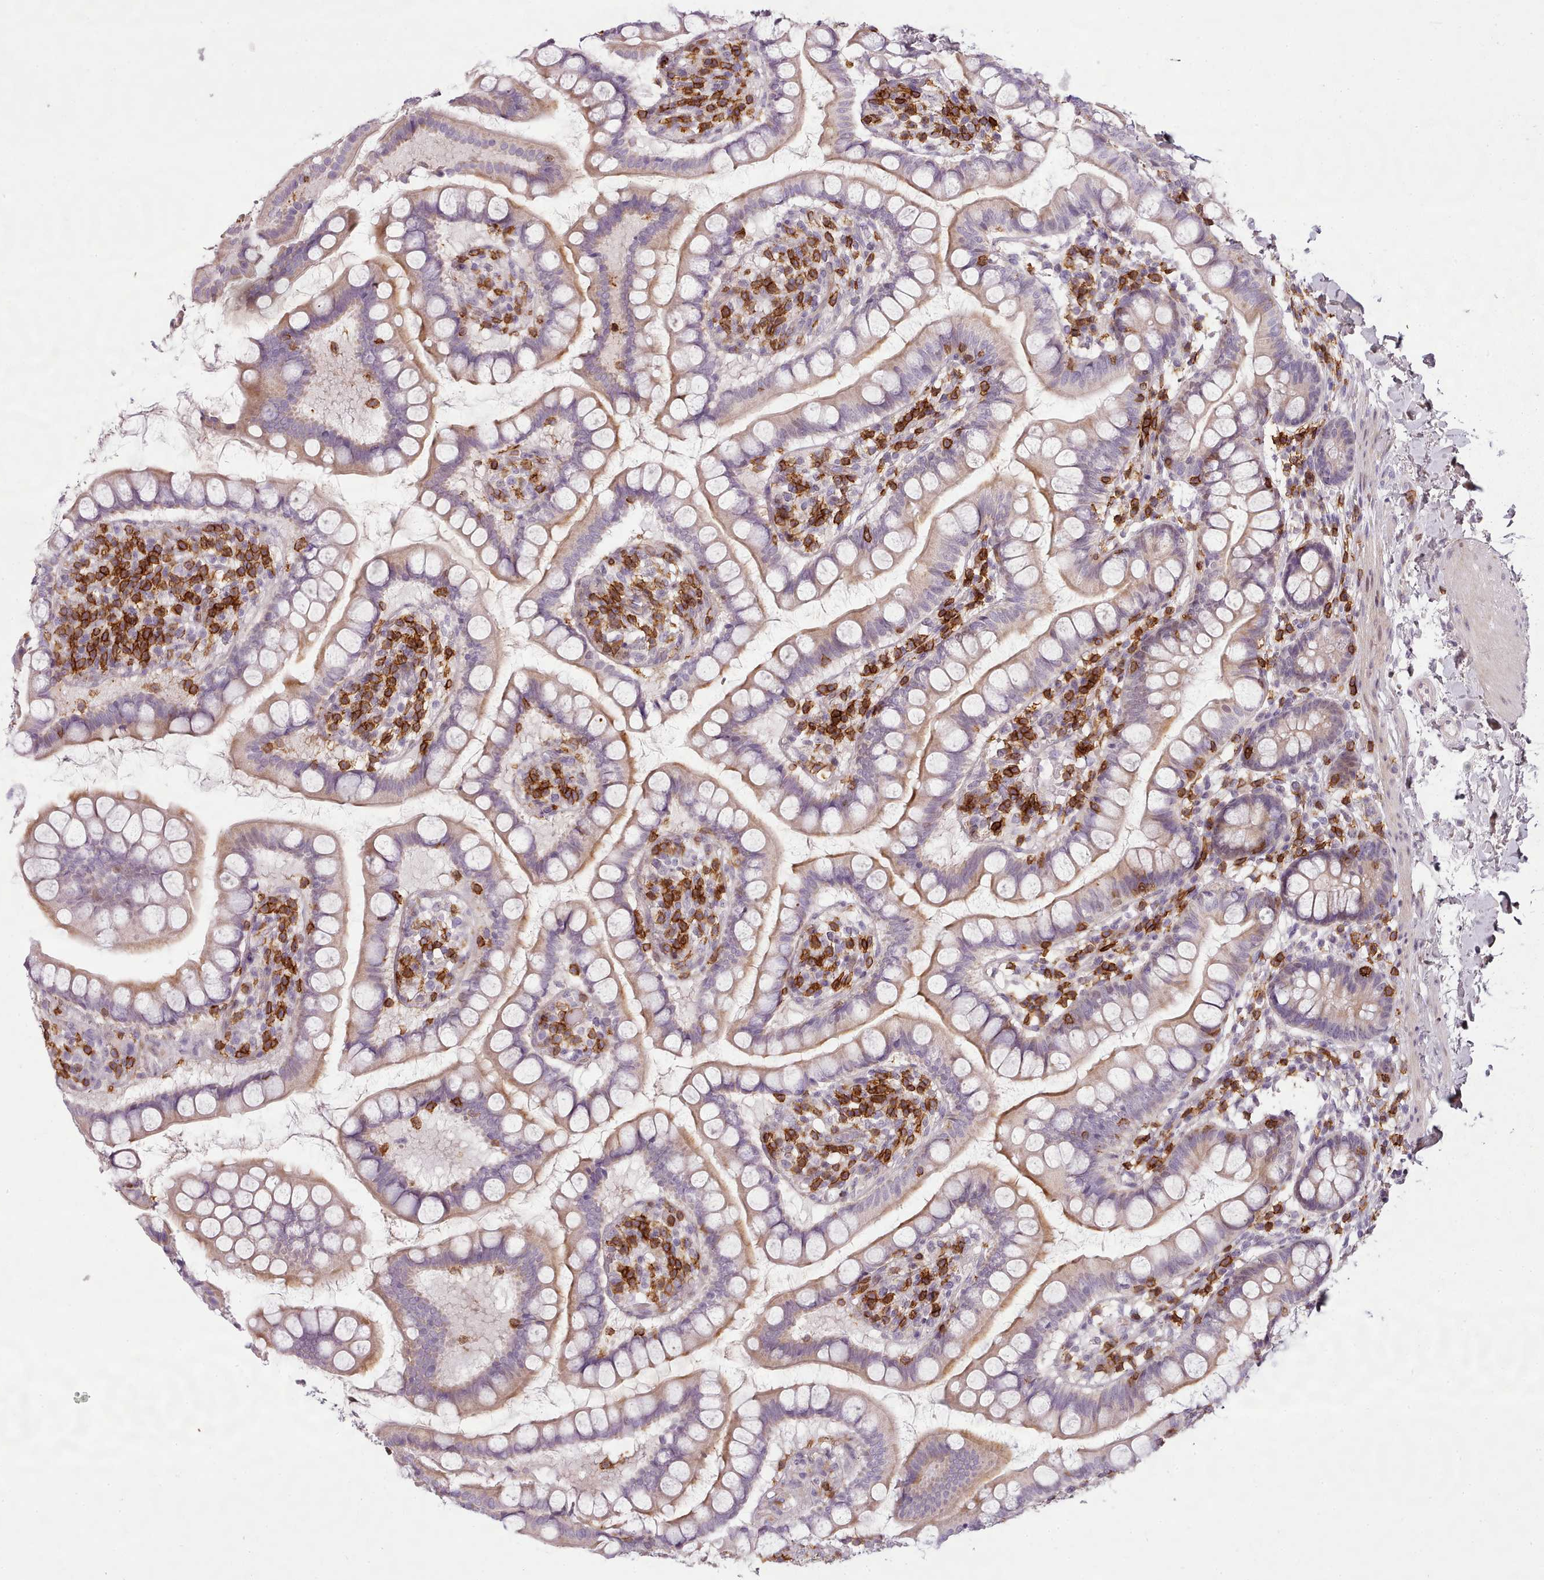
{"staining": {"intensity": "weak", "quantity": "25%-75%", "location": "cytoplasmic/membranous"}, "tissue": "small intestine", "cell_type": "Glandular cells", "image_type": "normal", "snomed": [{"axis": "morphology", "description": "Normal tissue, NOS"}, {"axis": "topography", "description": "Small intestine"}], "caption": "A high-resolution image shows immunohistochemistry staining of normal small intestine, which exhibits weak cytoplasmic/membranous expression in about 25%-75% of glandular cells.", "gene": "ZNF583", "patient": {"sex": "female", "age": 84}}